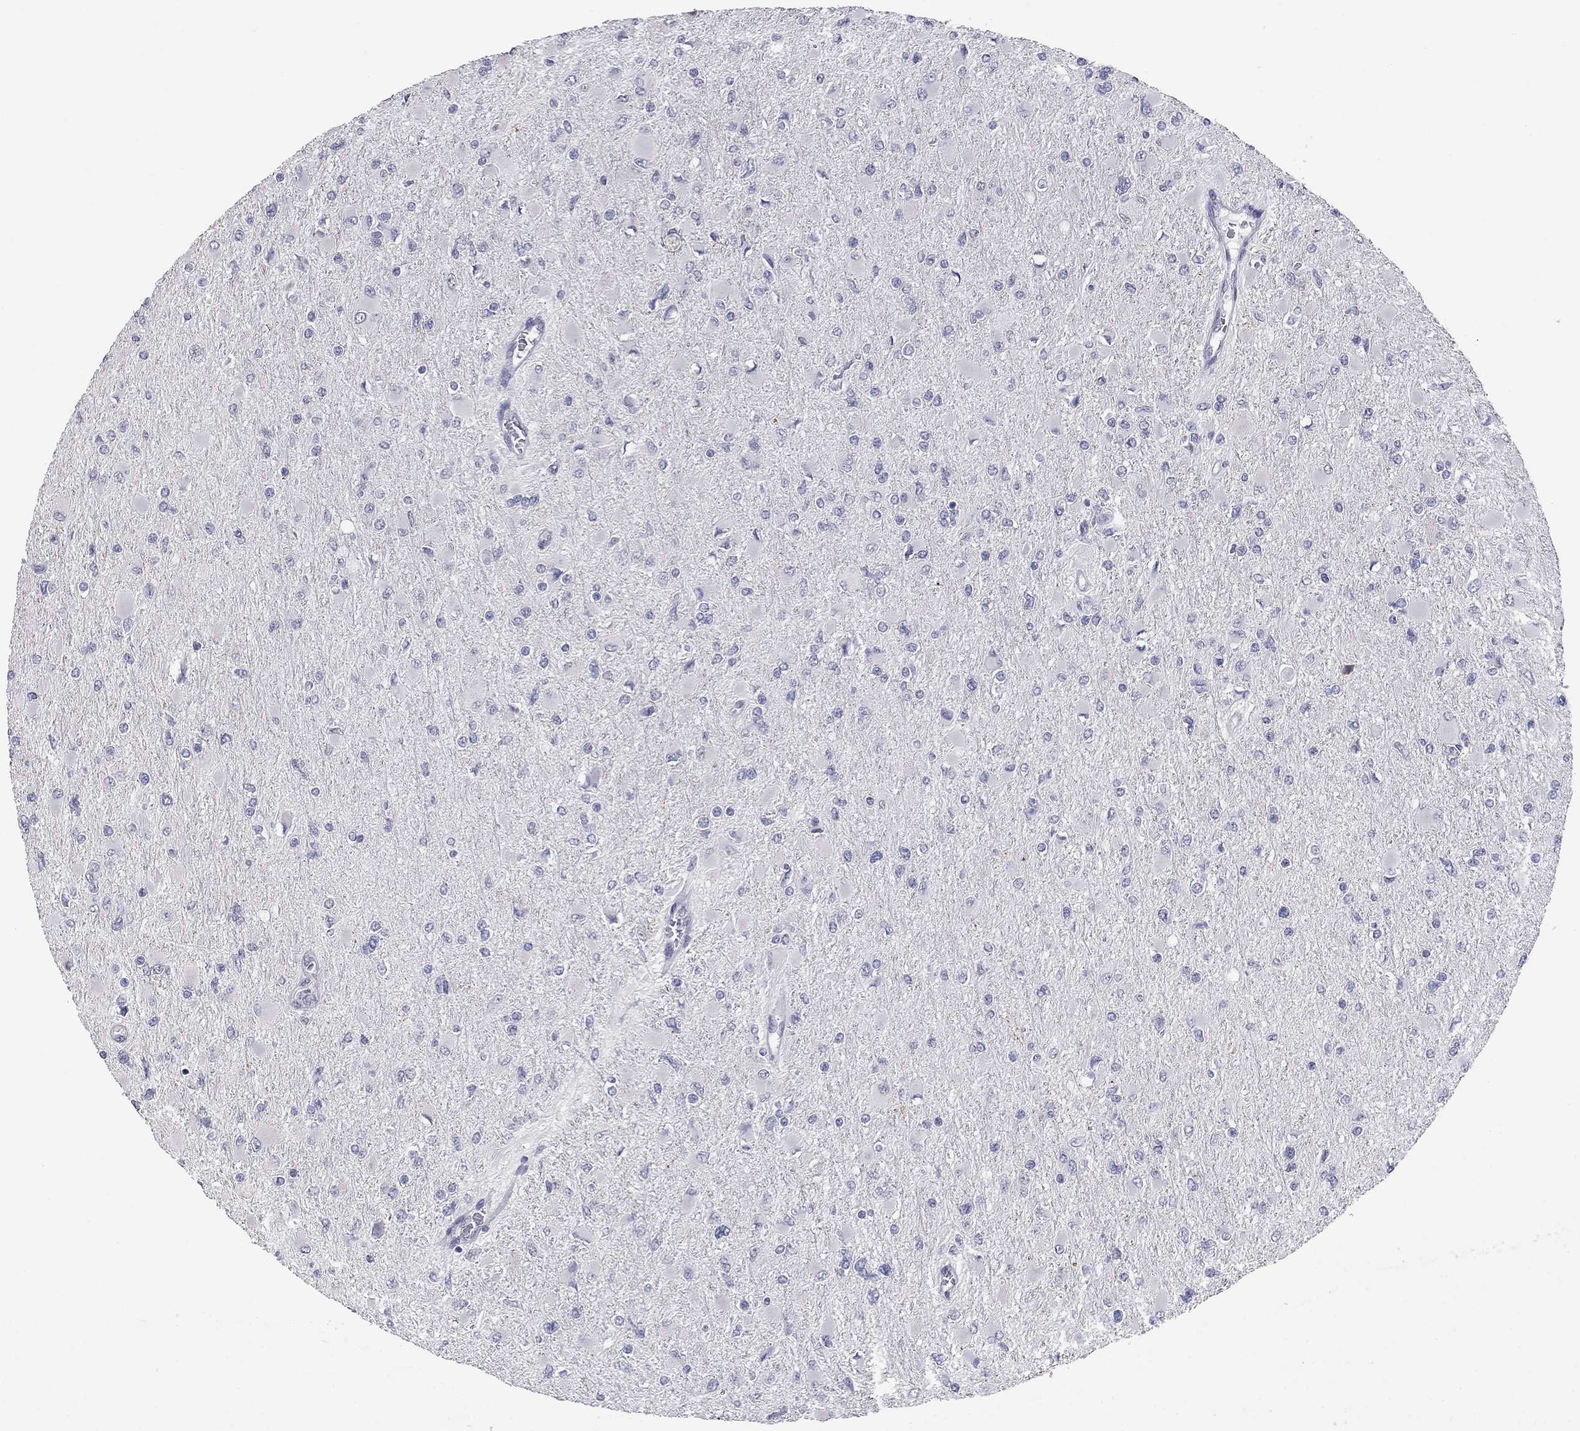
{"staining": {"intensity": "negative", "quantity": "none", "location": "none"}, "tissue": "glioma", "cell_type": "Tumor cells", "image_type": "cancer", "snomed": [{"axis": "morphology", "description": "Glioma, malignant, High grade"}, {"axis": "topography", "description": "Cerebral cortex"}], "caption": "High magnification brightfield microscopy of malignant glioma (high-grade) stained with DAB (3,3'-diaminobenzidine) (brown) and counterstained with hematoxylin (blue): tumor cells show no significant positivity.", "gene": "SHOC2", "patient": {"sex": "female", "age": 36}}